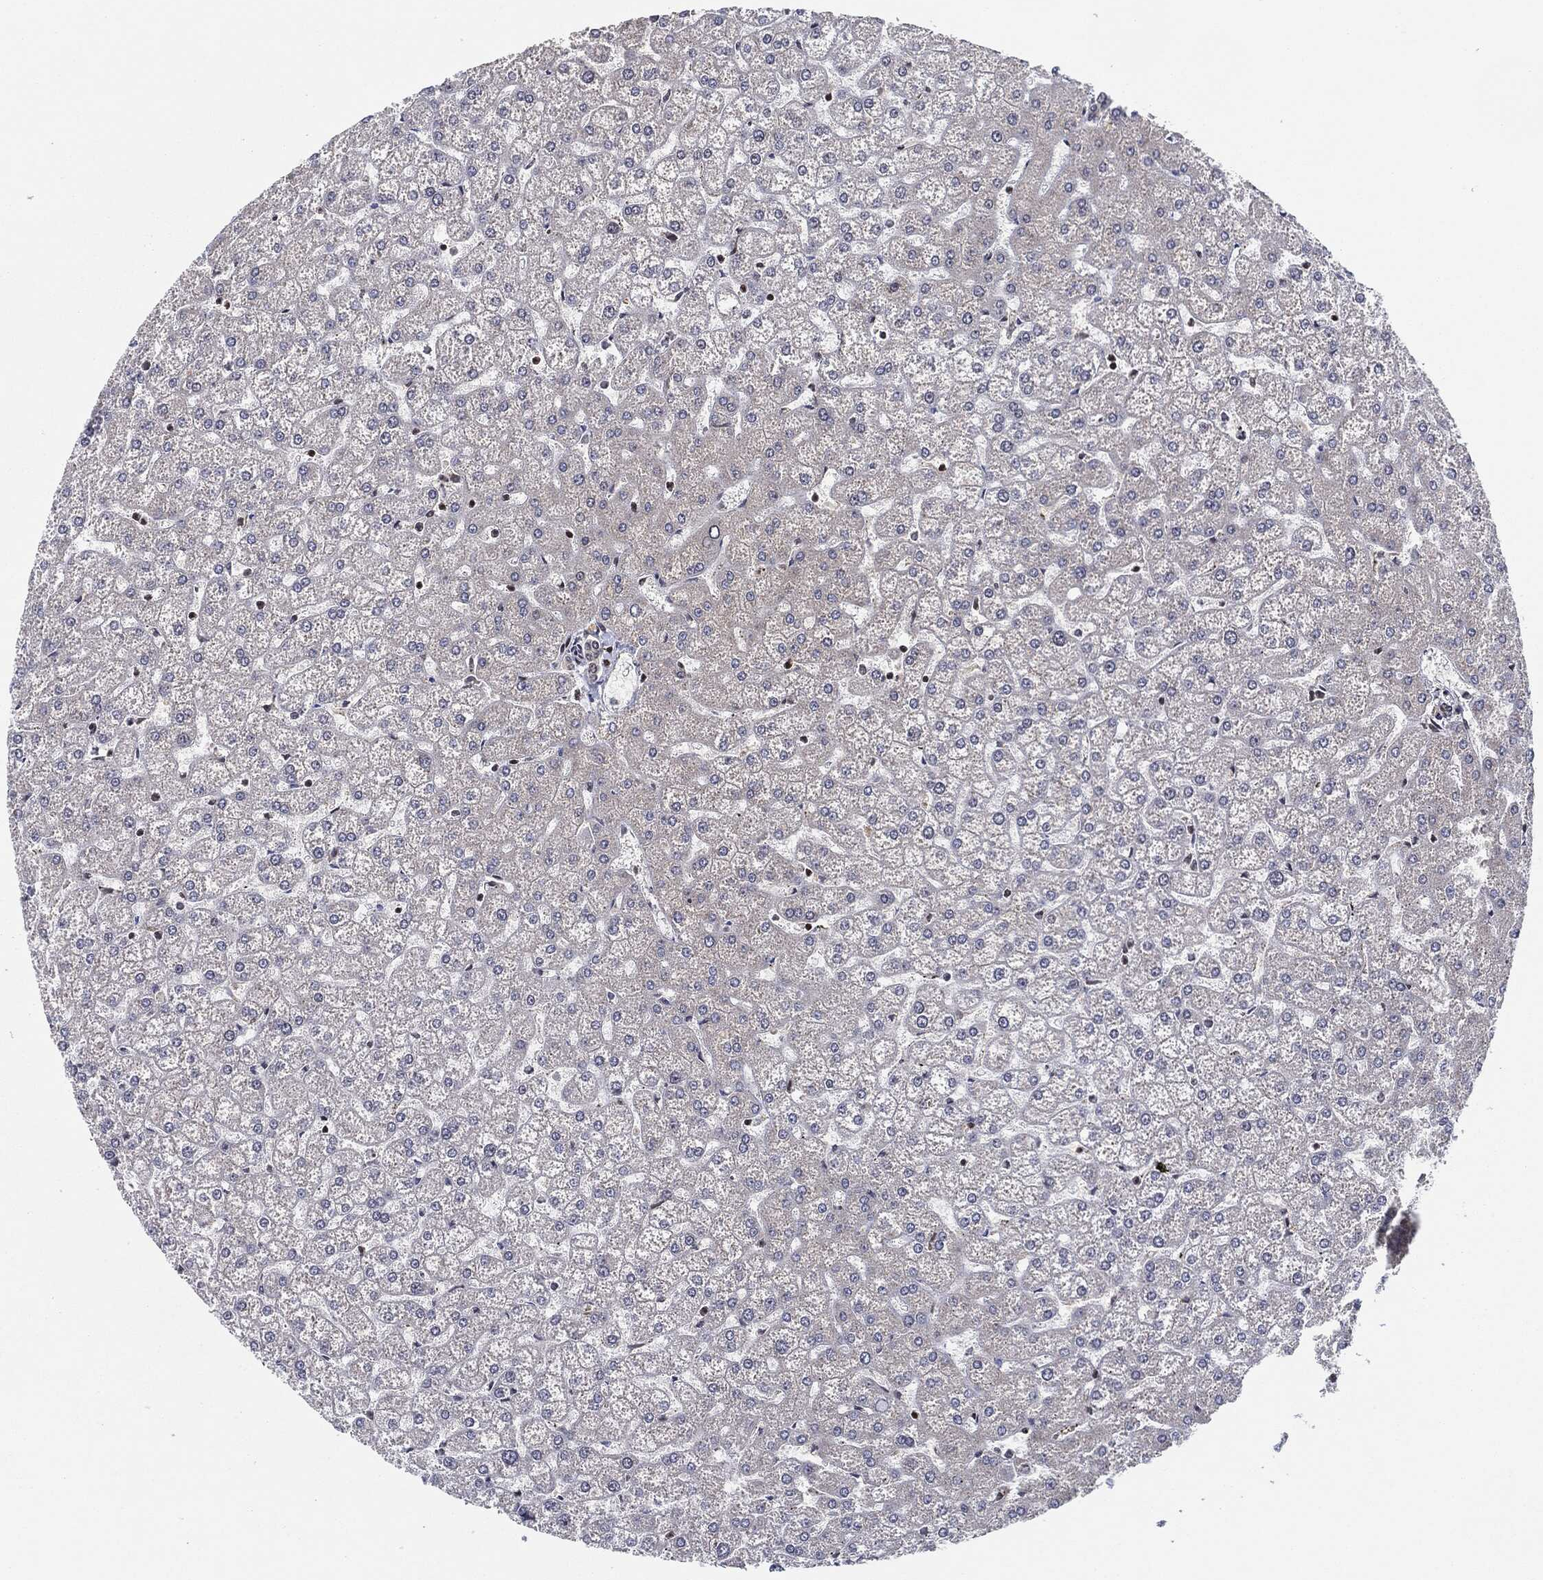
{"staining": {"intensity": "negative", "quantity": "none", "location": "none"}, "tissue": "liver", "cell_type": "Cholangiocytes", "image_type": "normal", "snomed": [{"axis": "morphology", "description": "Normal tissue, NOS"}, {"axis": "topography", "description": "Liver"}], "caption": "Image shows no significant protein positivity in cholangiocytes of normal liver. (Brightfield microscopy of DAB immunohistochemistry (IHC) at high magnification).", "gene": "EIF2S2", "patient": {"sex": "female", "age": 32}}